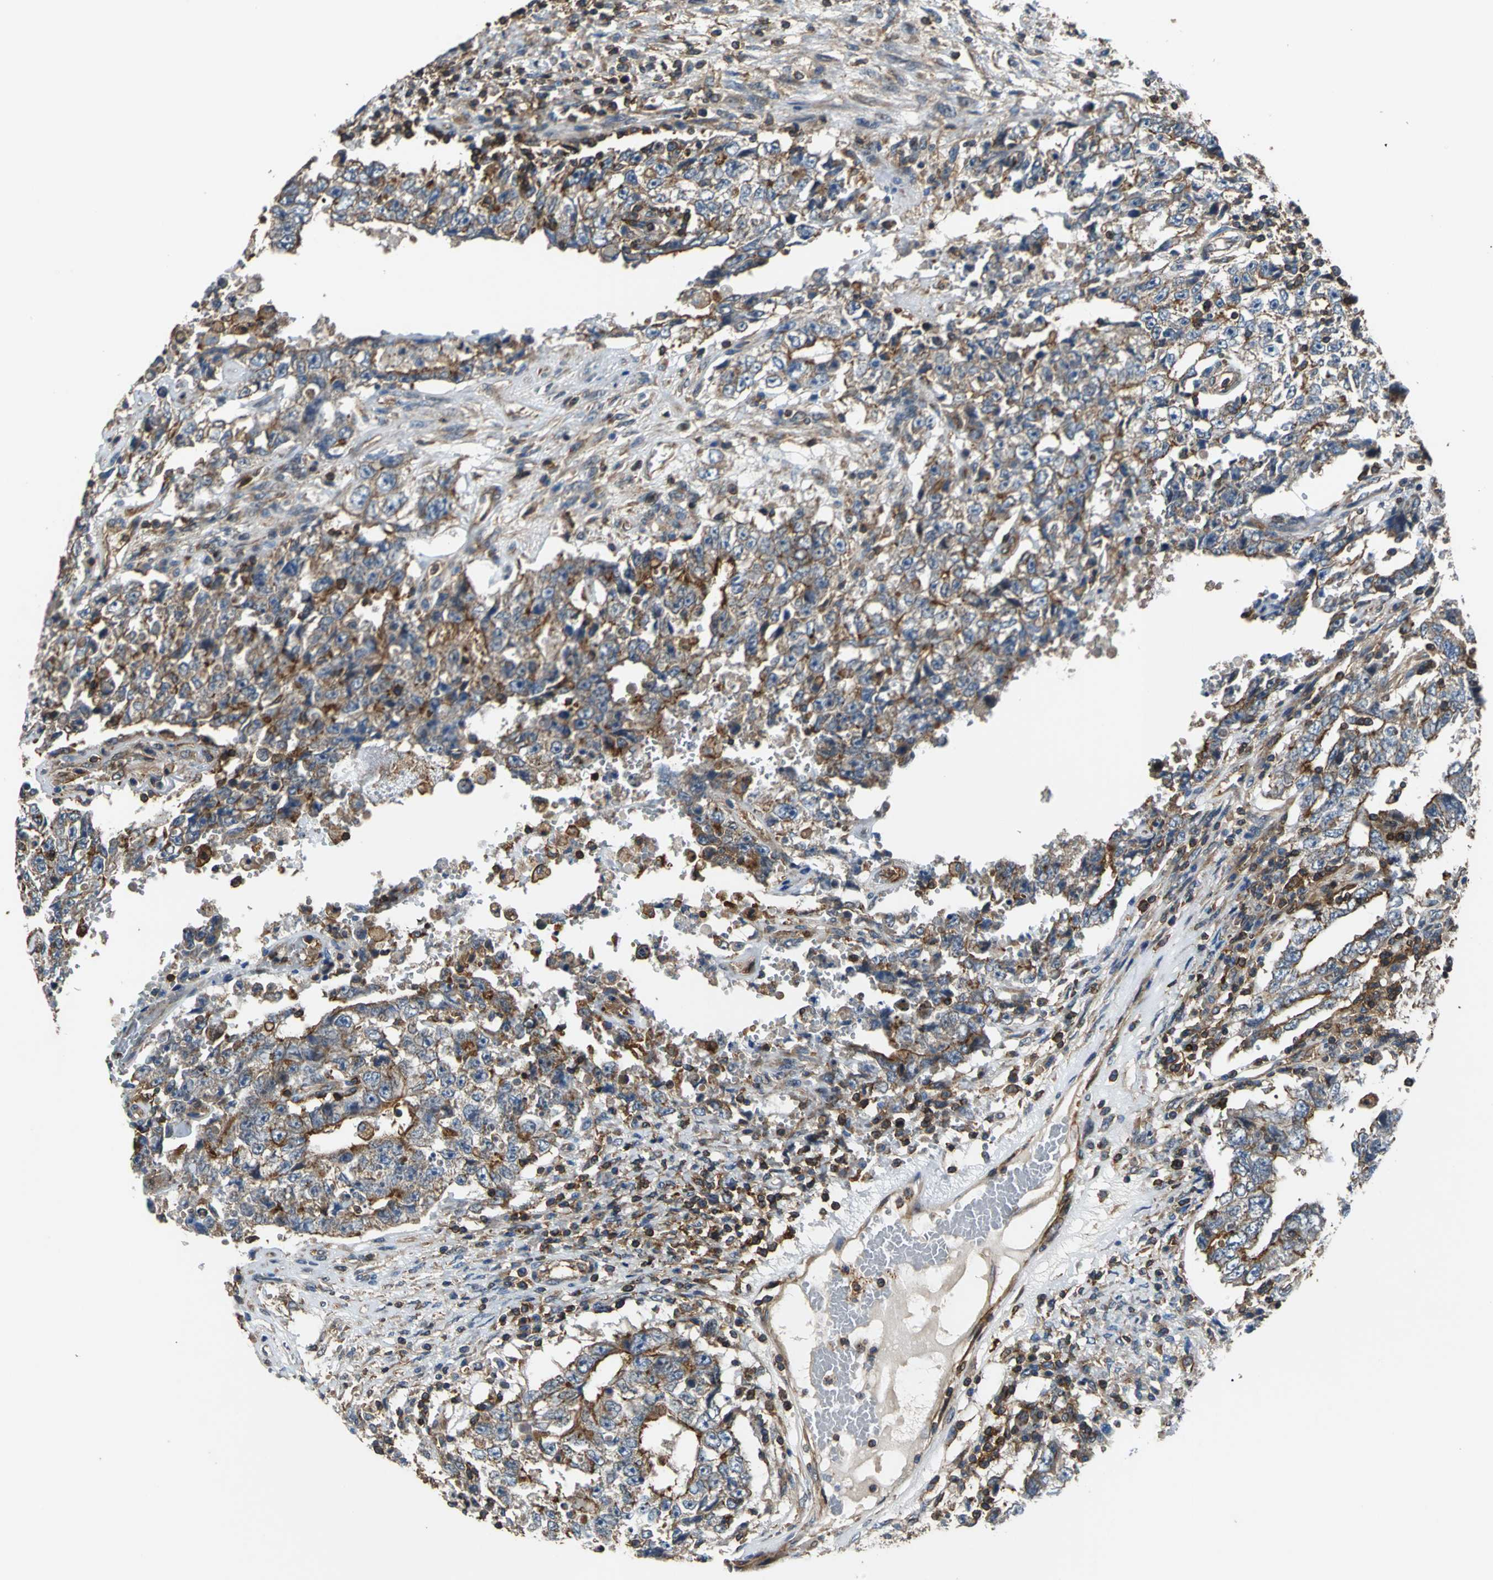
{"staining": {"intensity": "strong", "quantity": ">75%", "location": "cytoplasmic/membranous"}, "tissue": "testis cancer", "cell_type": "Tumor cells", "image_type": "cancer", "snomed": [{"axis": "morphology", "description": "Carcinoma, Embryonal, NOS"}, {"axis": "topography", "description": "Testis"}], "caption": "This is an image of immunohistochemistry (IHC) staining of embryonal carcinoma (testis), which shows strong expression in the cytoplasmic/membranous of tumor cells.", "gene": "PARVA", "patient": {"sex": "male", "age": 26}}